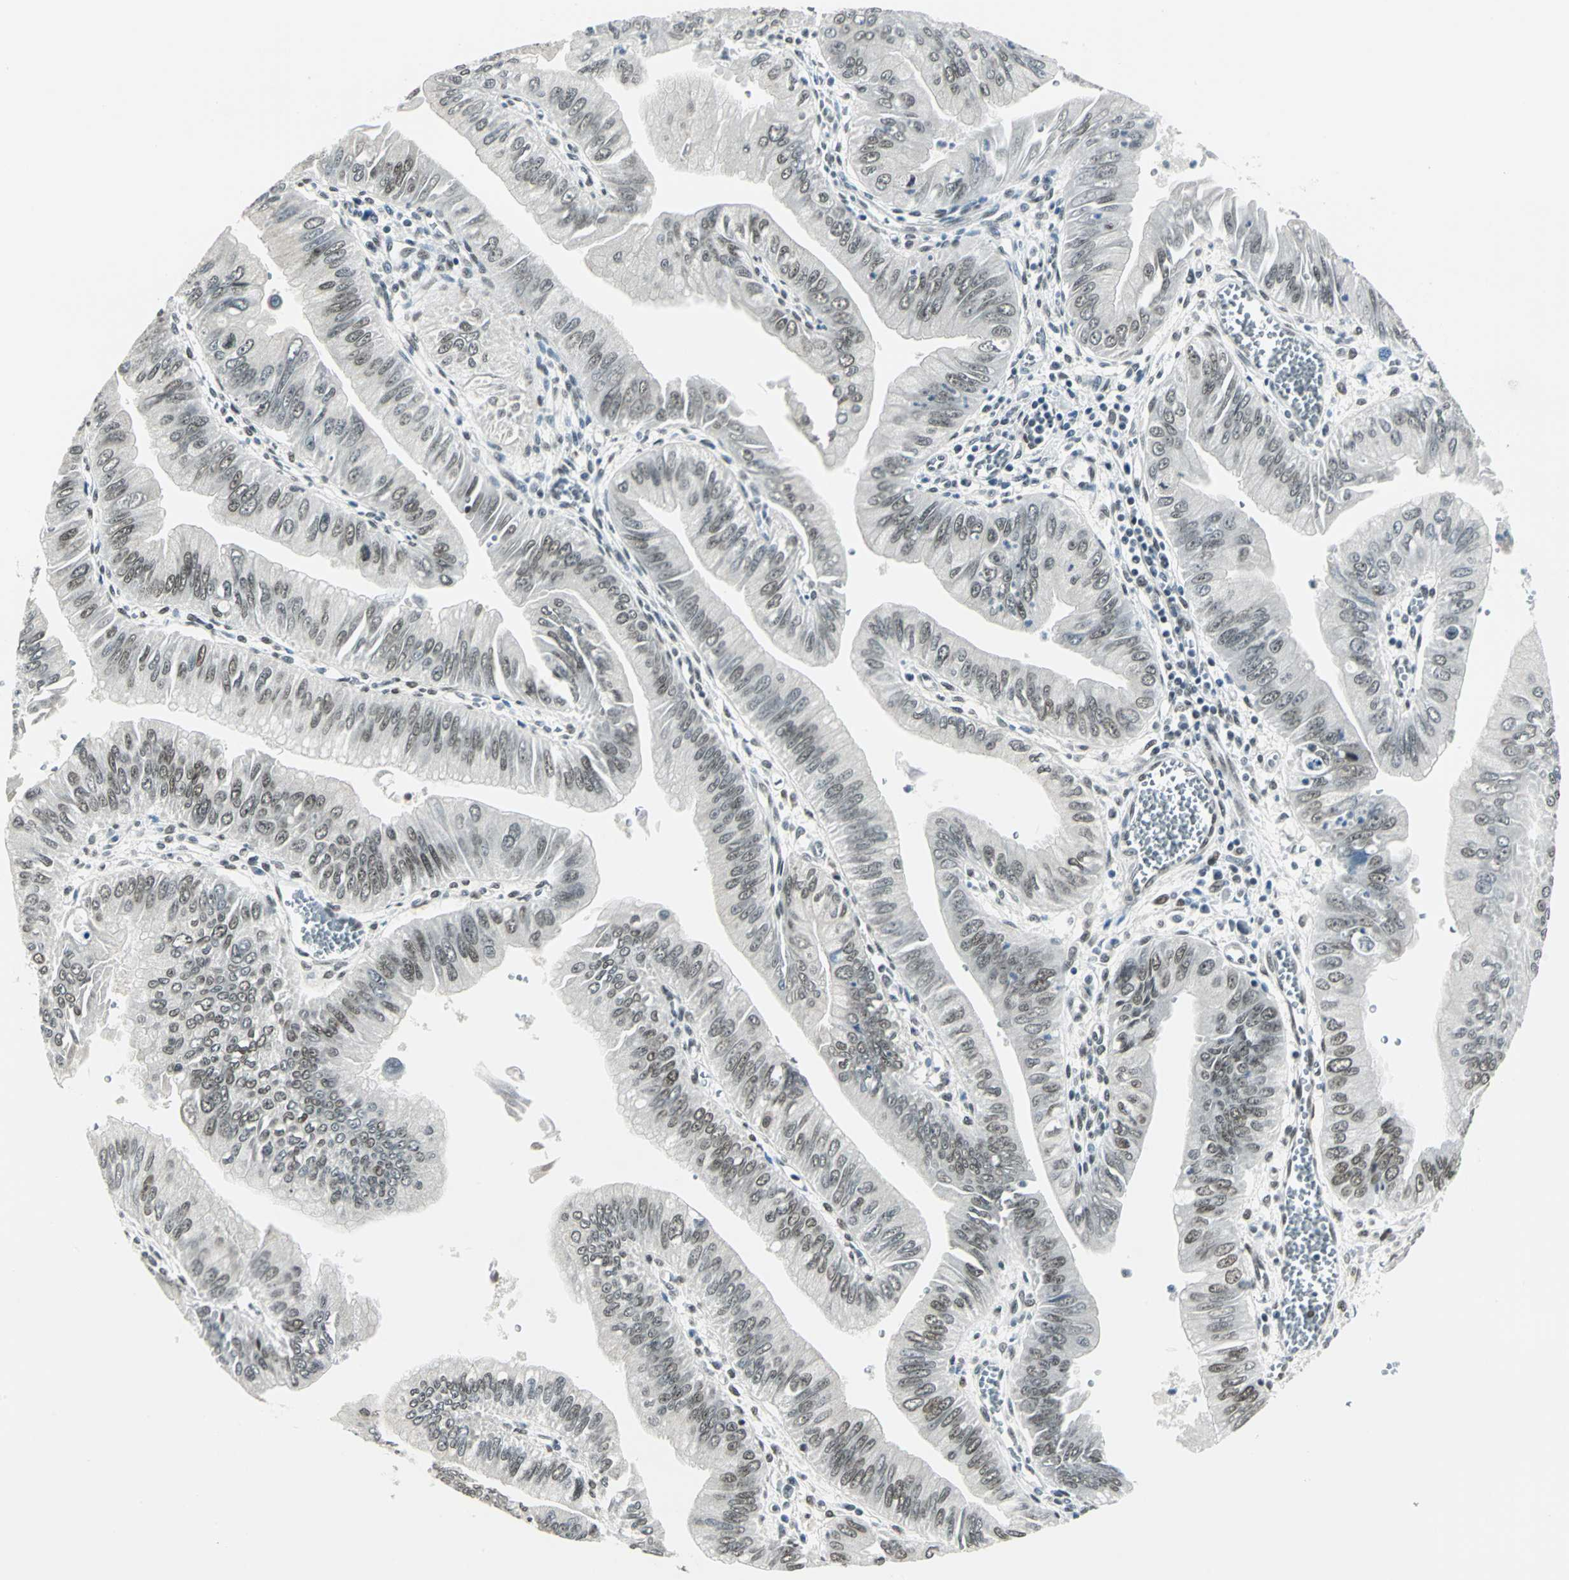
{"staining": {"intensity": "moderate", "quantity": ">75%", "location": "nuclear"}, "tissue": "pancreatic cancer", "cell_type": "Tumor cells", "image_type": "cancer", "snomed": [{"axis": "morphology", "description": "Normal tissue, NOS"}, {"axis": "topography", "description": "Lymph node"}], "caption": "A histopathology image of pancreatic cancer stained for a protein exhibits moderate nuclear brown staining in tumor cells. Immunohistochemistry stains the protein of interest in brown and the nuclei are stained blue.", "gene": "ADNP", "patient": {"sex": "male", "age": 50}}